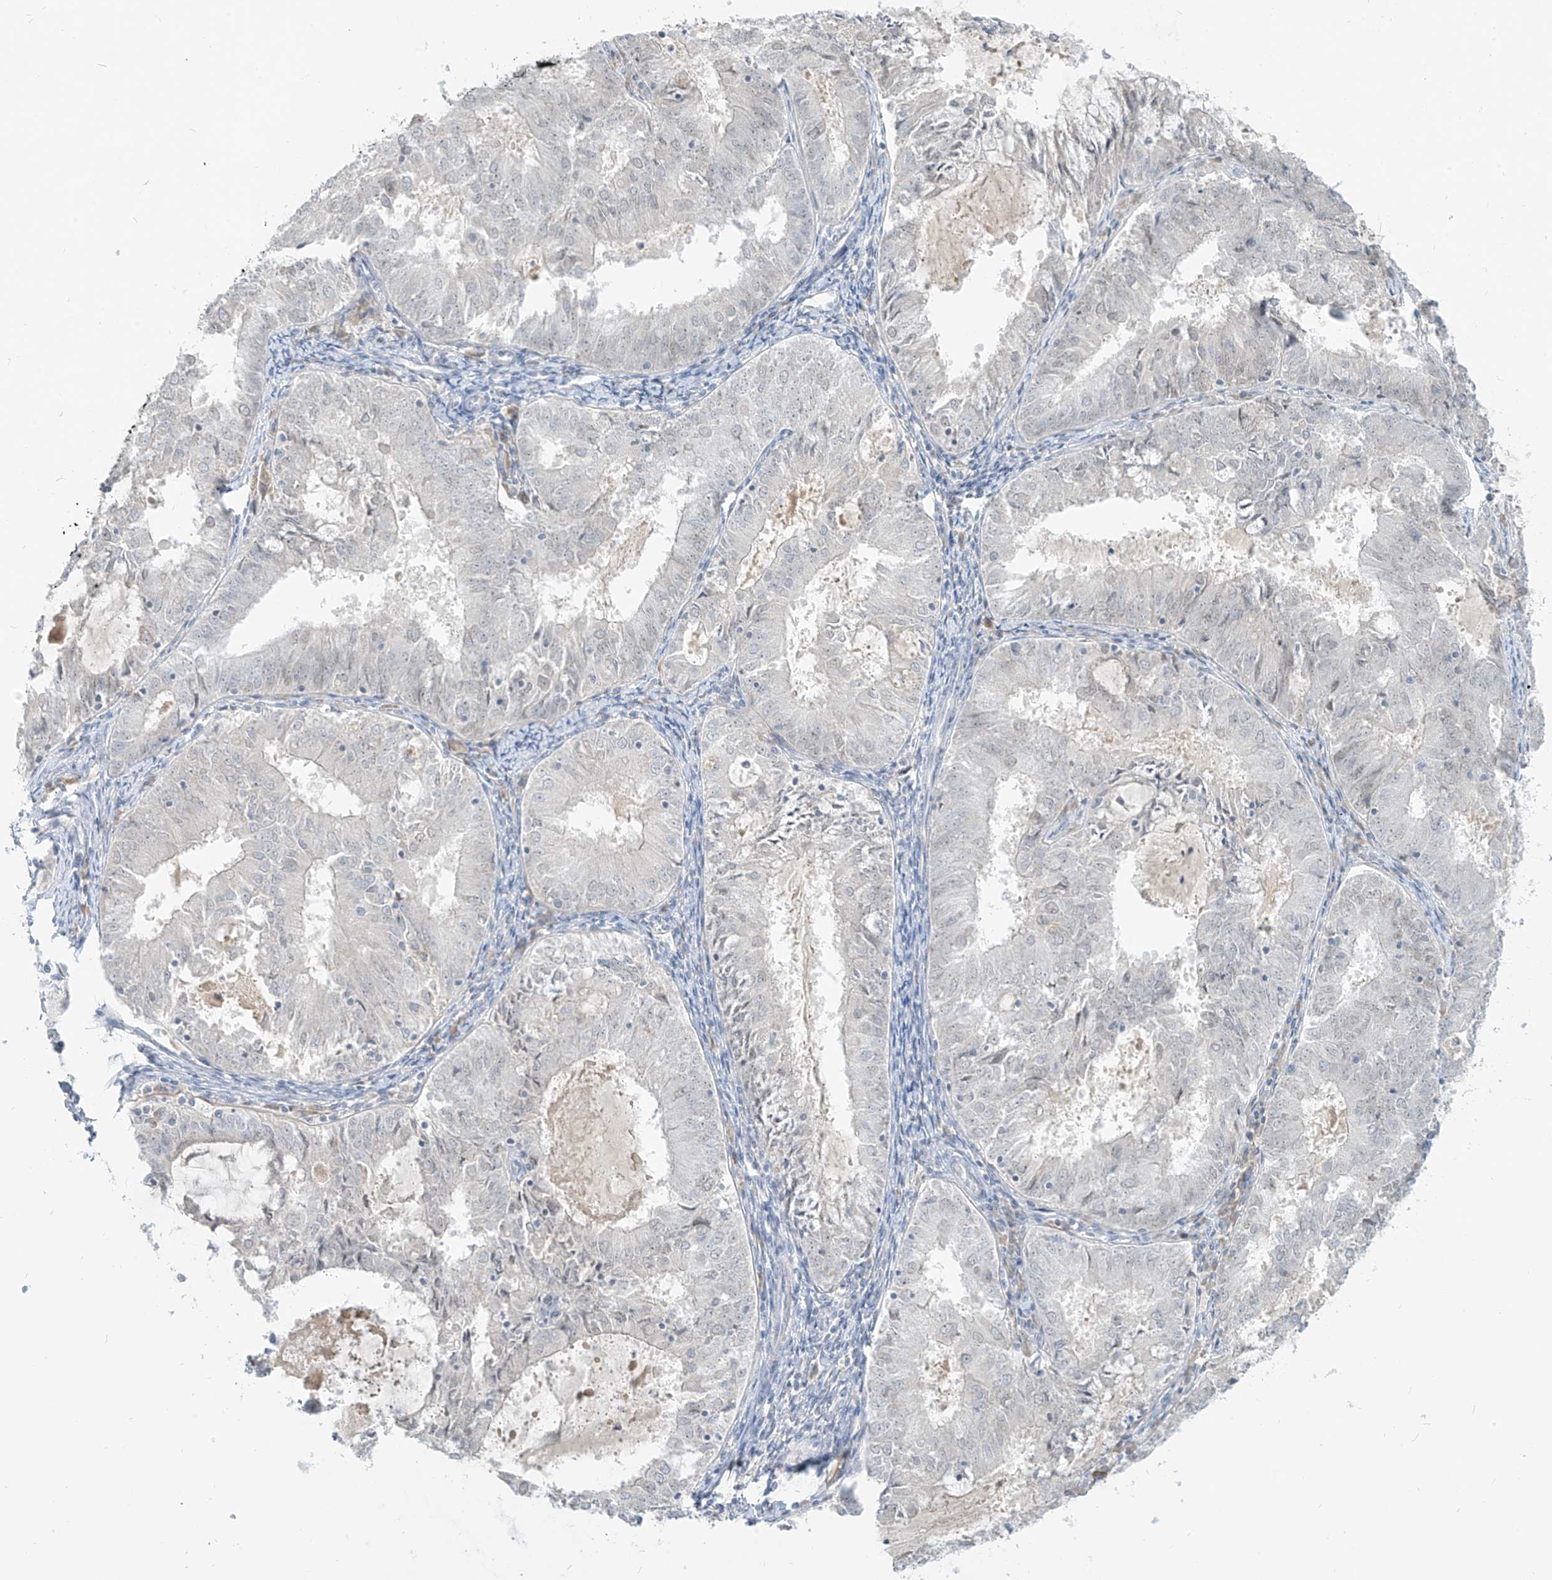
{"staining": {"intensity": "negative", "quantity": "none", "location": "none"}, "tissue": "endometrial cancer", "cell_type": "Tumor cells", "image_type": "cancer", "snomed": [{"axis": "morphology", "description": "Adenocarcinoma, NOS"}, {"axis": "topography", "description": "Endometrium"}], "caption": "The micrograph displays no significant expression in tumor cells of endometrial cancer (adenocarcinoma).", "gene": "C2orf42", "patient": {"sex": "female", "age": 57}}